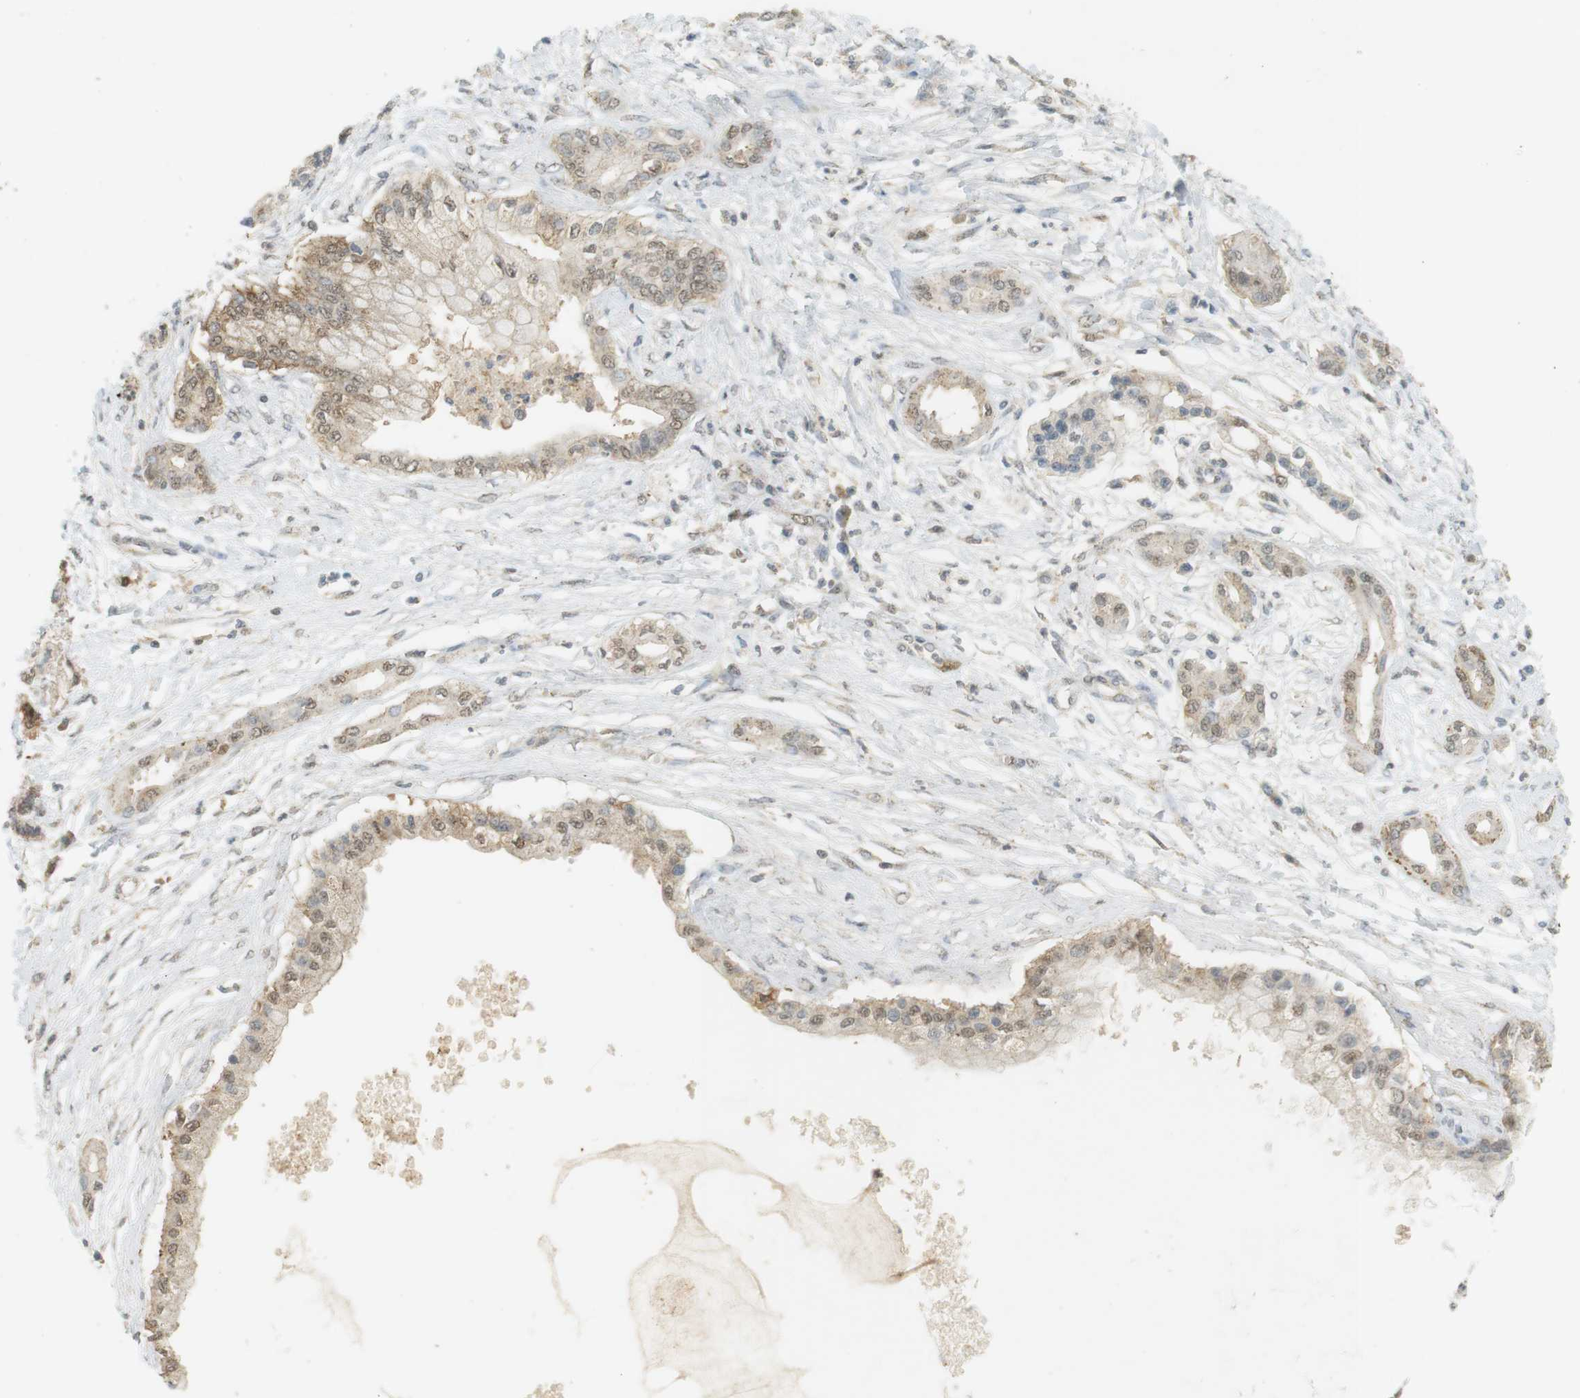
{"staining": {"intensity": "moderate", "quantity": "<25%", "location": "cytoplasmic/membranous,nuclear"}, "tissue": "pancreatic cancer", "cell_type": "Tumor cells", "image_type": "cancer", "snomed": [{"axis": "morphology", "description": "Adenocarcinoma, NOS"}, {"axis": "topography", "description": "Pancreas"}], "caption": "Pancreatic cancer tissue displays moderate cytoplasmic/membranous and nuclear staining in about <25% of tumor cells", "gene": "TTK", "patient": {"sex": "male", "age": 56}}